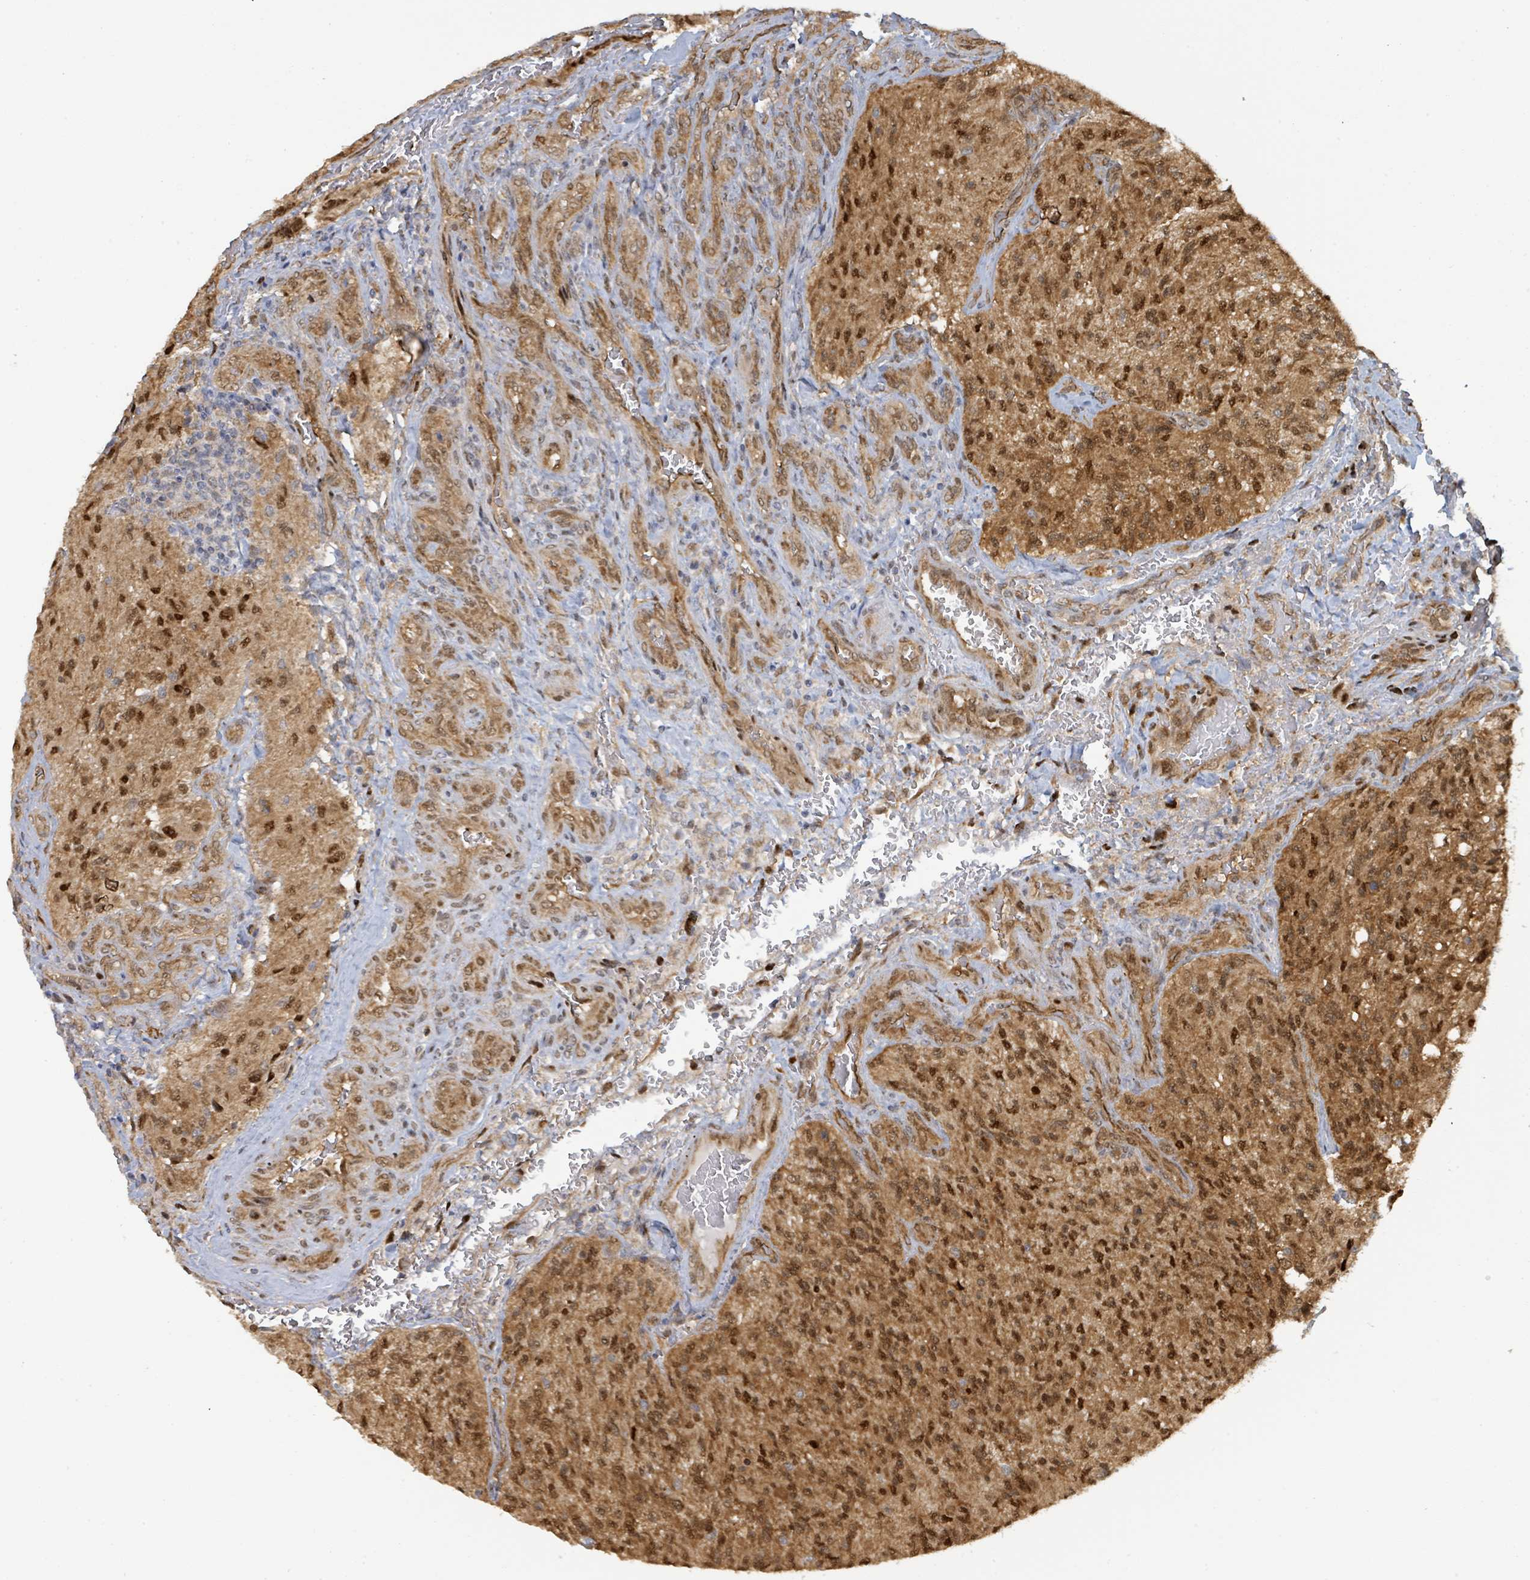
{"staining": {"intensity": "strong", "quantity": ">75%", "location": "cytoplasmic/membranous,nuclear"}, "tissue": "glioma", "cell_type": "Tumor cells", "image_type": "cancer", "snomed": [{"axis": "morphology", "description": "Normal tissue, NOS"}, {"axis": "morphology", "description": "Glioma, malignant, High grade"}, {"axis": "topography", "description": "Cerebral cortex"}], "caption": "Strong cytoplasmic/membranous and nuclear protein positivity is present in about >75% of tumor cells in glioma.", "gene": "PSMB7", "patient": {"sex": "male", "age": 56}}